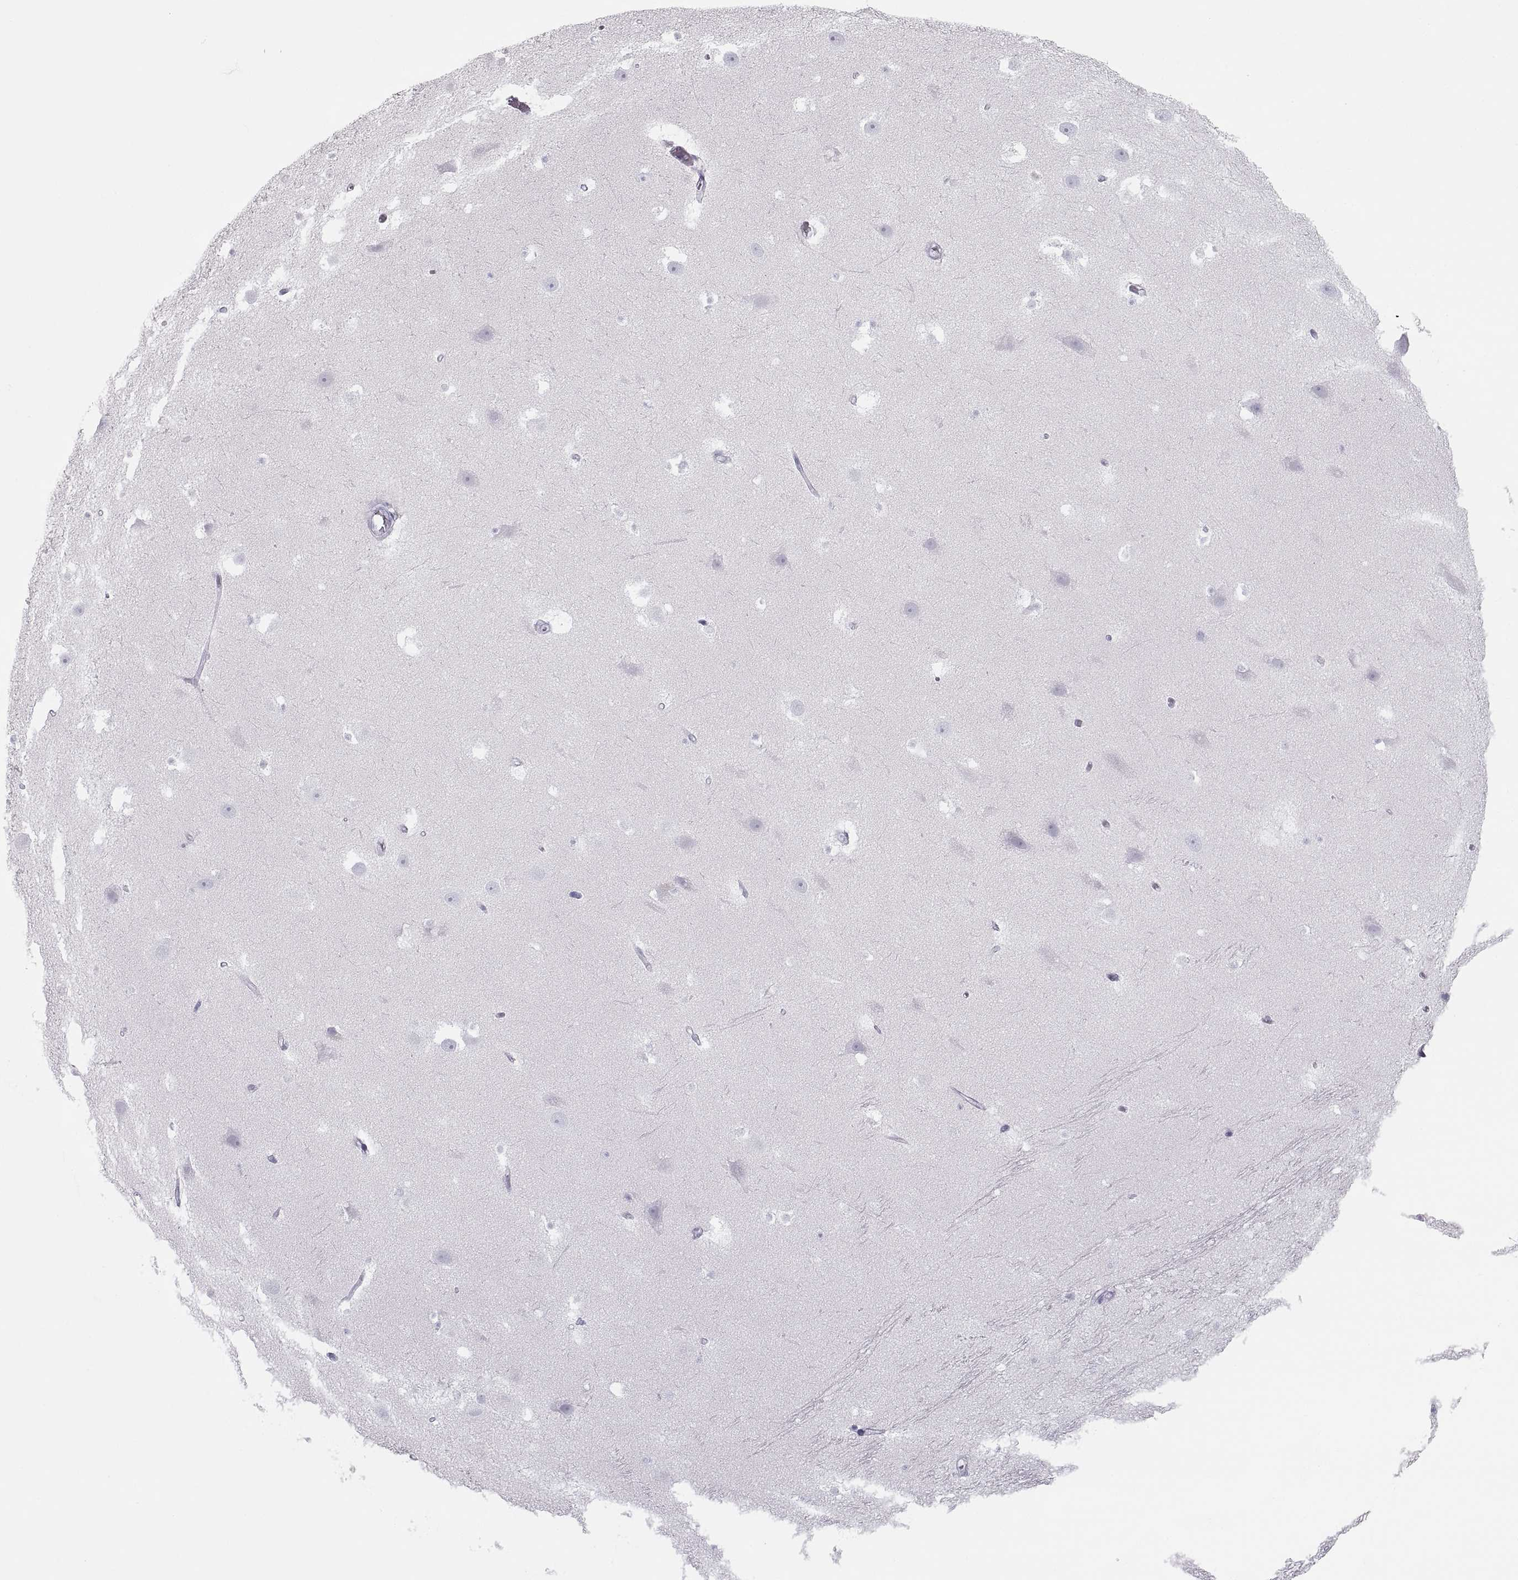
{"staining": {"intensity": "negative", "quantity": "none", "location": "none"}, "tissue": "hippocampus", "cell_type": "Glial cells", "image_type": "normal", "snomed": [{"axis": "morphology", "description": "Normal tissue, NOS"}, {"axis": "topography", "description": "Hippocampus"}], "caption": "A histopathology image of hippocampus stained for a protein reveals no brown staining in glial cells. The staining was performed using DAB to visualize the protein expression in brown, while the nuclei were stained in blue with hematoxylin (Magnification: 20x).", "gene": "SEMG1", "patient": {"sex": "male", "age": 26}}